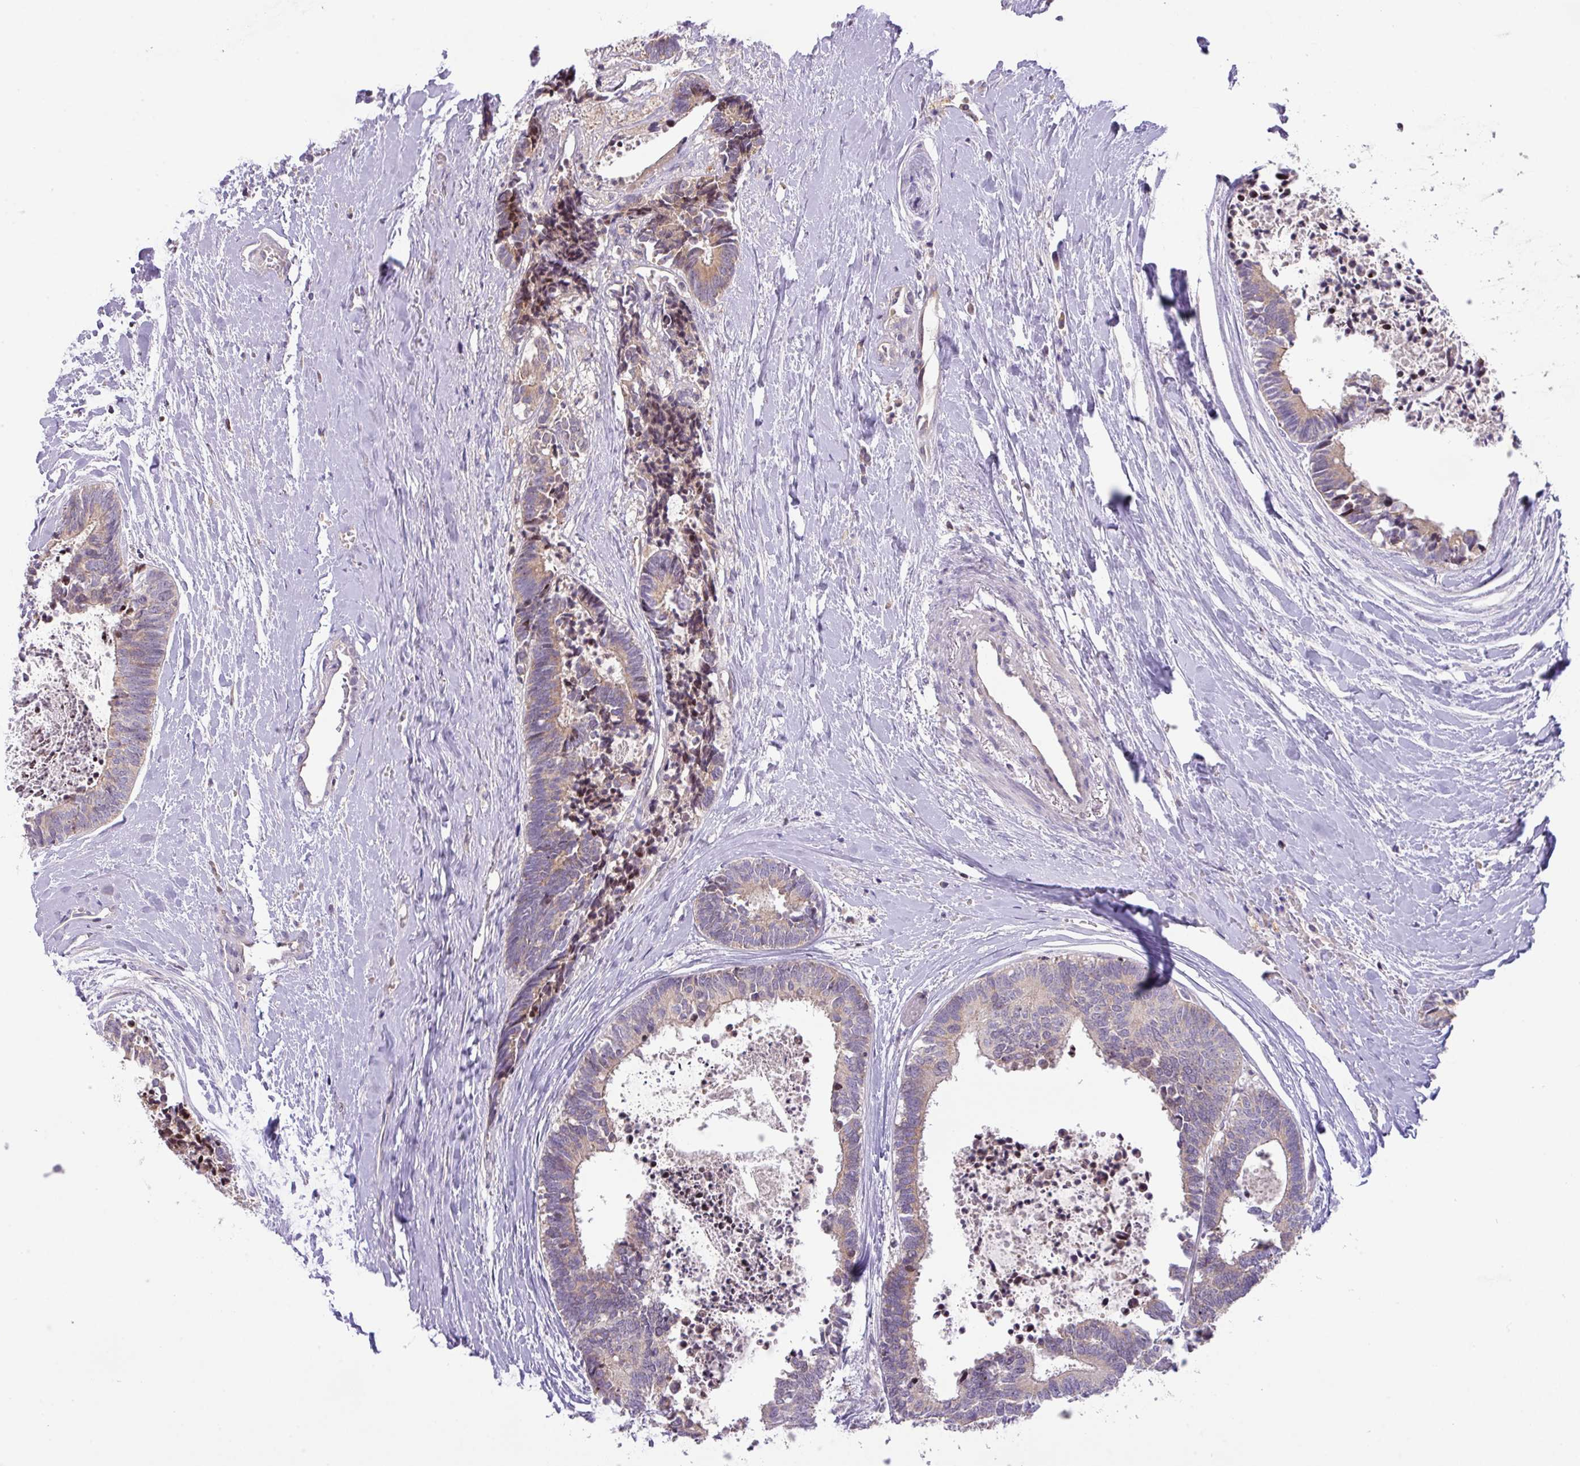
{"staining": {"intensity": "weak", "quantity": ">75%", "location": "cytoplasmic/membranous"}, "tissue": "colorectal cancer", "cell_type": "Tumor cells", "image_type": "cancer", "snomed": [{"axis": "morphology", "description": "Adenocarcinoma, NOS"}, {"axis": "topography", "description": "Colon"}, {"axis": "topography", "description": "Rectum"}], "caption": "Colorectal cancer stained with a protein marker shows weak staining in tumor cells.", "gene": "ZNF394", "patient": {"sex": "male", "age": 57}}